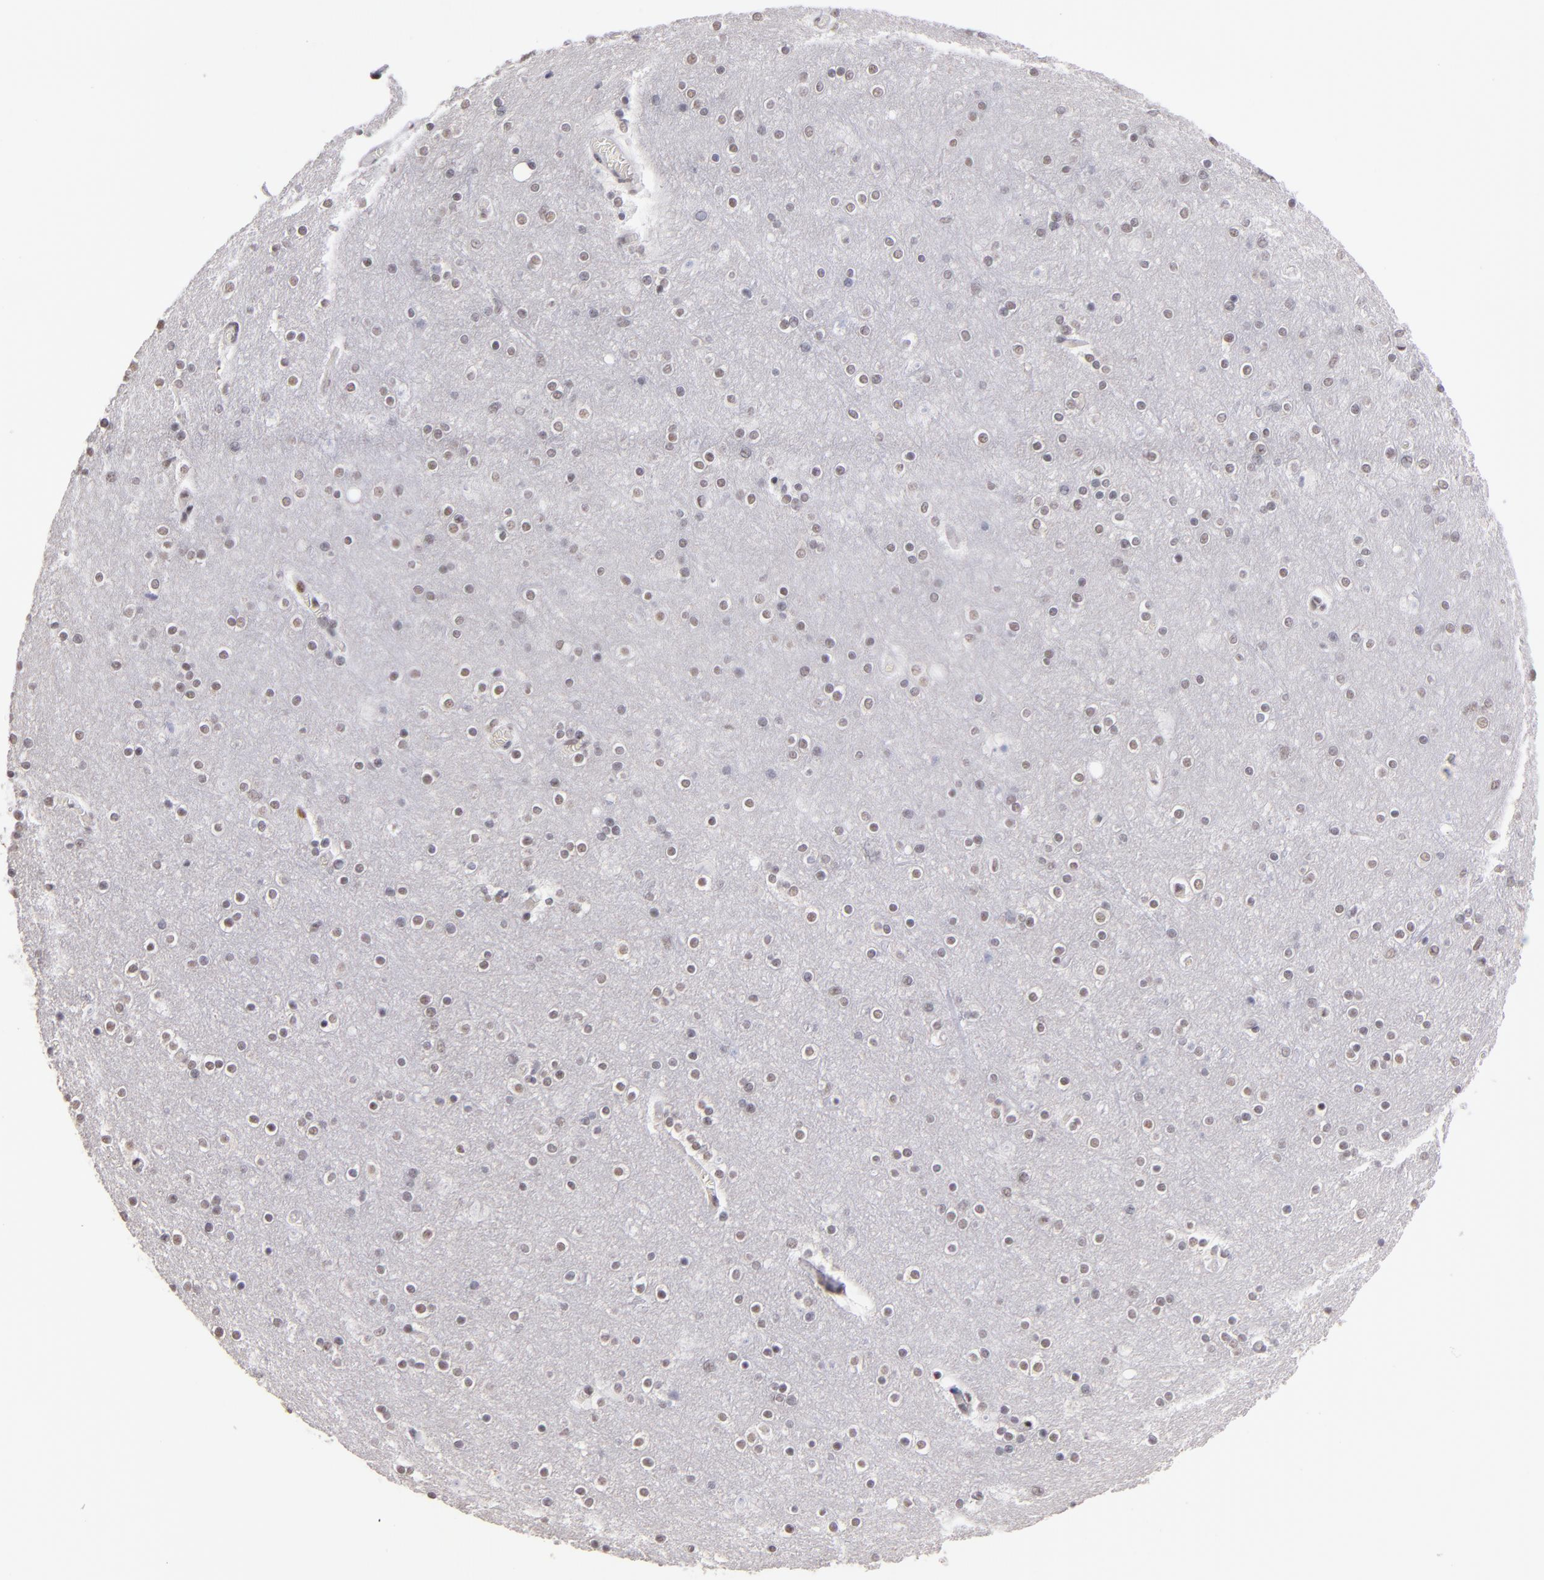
{"staining": {"intensity": "weak", "quantity": "25%-75%", "location": "nuclear"}, "tissue": "cerebral cortex", "cell_type": "Endothelial cells", "image_type": "normal", "snomed": [{"axis": "morphology", "description": "Normal tissue, NOS"}, {"axis": "topography", "description": "Cerebral cortex"}], "caption": "Immunohistochemistry of benign cerebral cortex shows low levels of weak nuclear positivity in about 25%-75% of endothelial cells. Immunohistochemistry (ihc) stains the protein of interest in brown and the nuclei are stained blue.", "gene": "POLA1", "patient": {"sex": "female", "age": 54}}